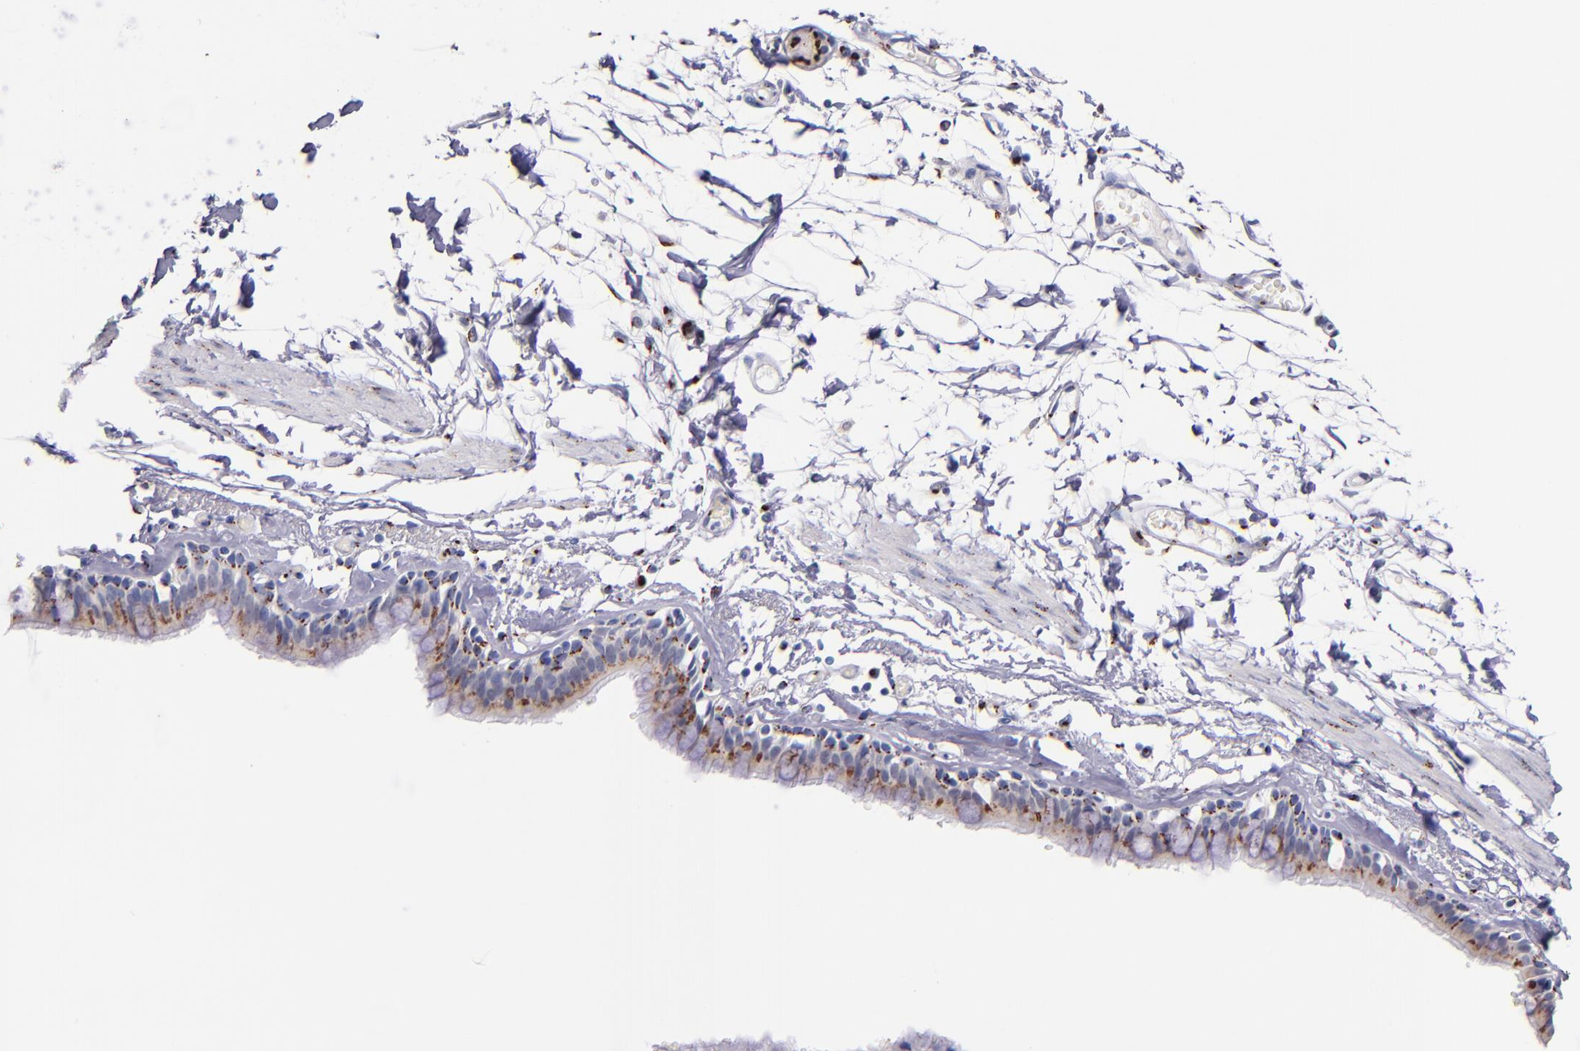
{"staining": {"intensity": "moderate", "quantity": ">75%", "location": "cytoplasmic/membranous"}, "tissue": "bronchus", "cell_type": "Respiratory epithelial cells", "image_type": "normal", "snomed": [{"axis": "morphology", "description": "Normal tissue, NOS"}, {"axis": "topography", "description": "Bronchus"}, {"axis": "topography", "description": "Lung"}], "caption": "Protein analysis of unremarkable bronchus demonstrates moderate cytoplasmic/membranous staining in about >75% of respiratory epithelial cells.", "gene": "GOLIM4", "patient": {"sex": "female", "age": 56}}